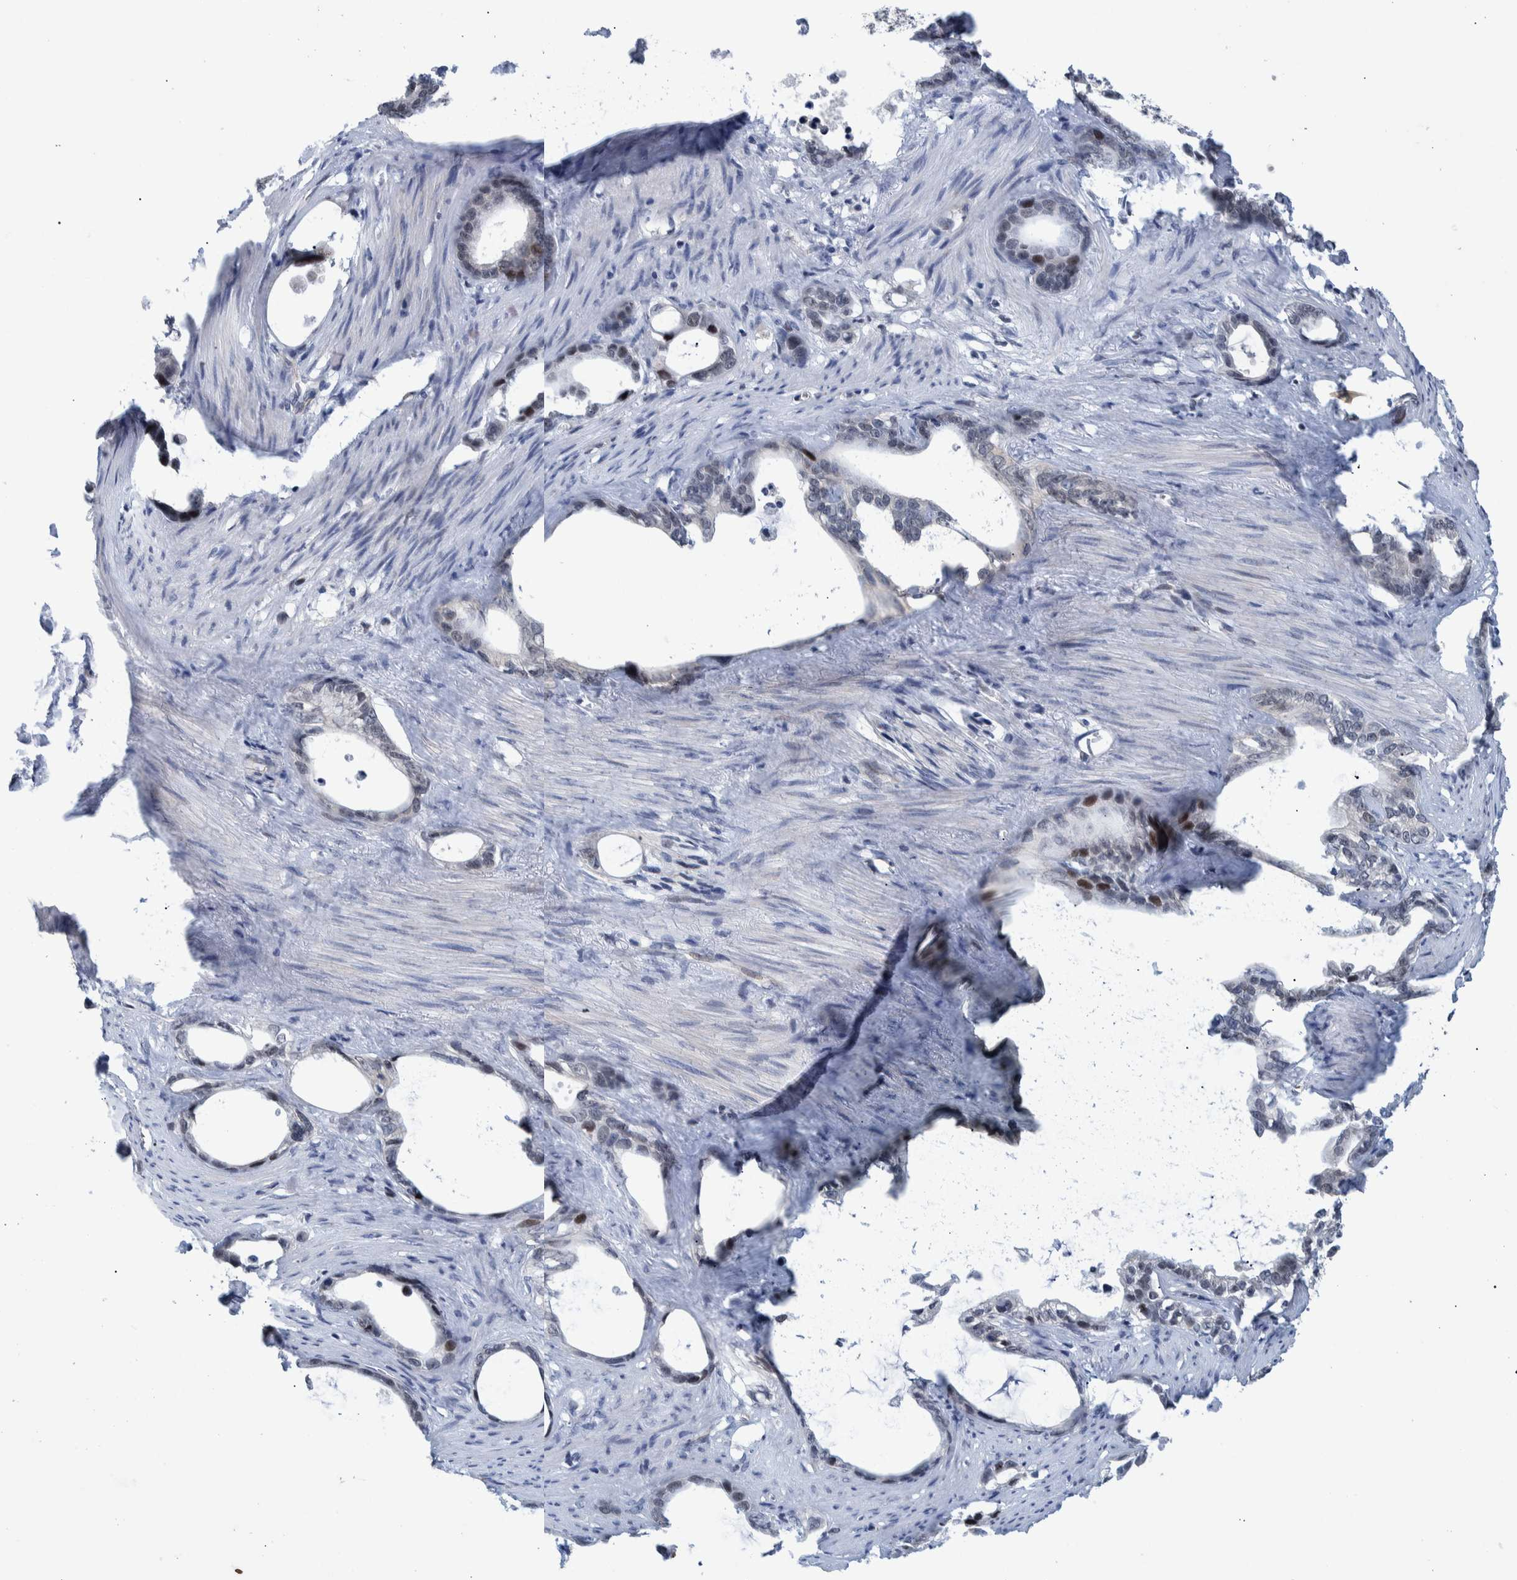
{"staining": {"intensity": "weak", "quantity": "<25%", "location": "nuclear"}, "tissue": "stomach cancer", "cell_type": "Tumor cells", "image_type": "cancer", "snomed": [{"axis": "morphology", "description": "Adenocarcinoma, NOS"}, {"axis": "topography", "description": "Stomach"}], "caption": "This is an IHC photomicrograph of adenocarcinoma (stomach). There is no positivity in tumor cells.", "gene": "ESRP1", "patient": {"sex": "female", "age": 75}}